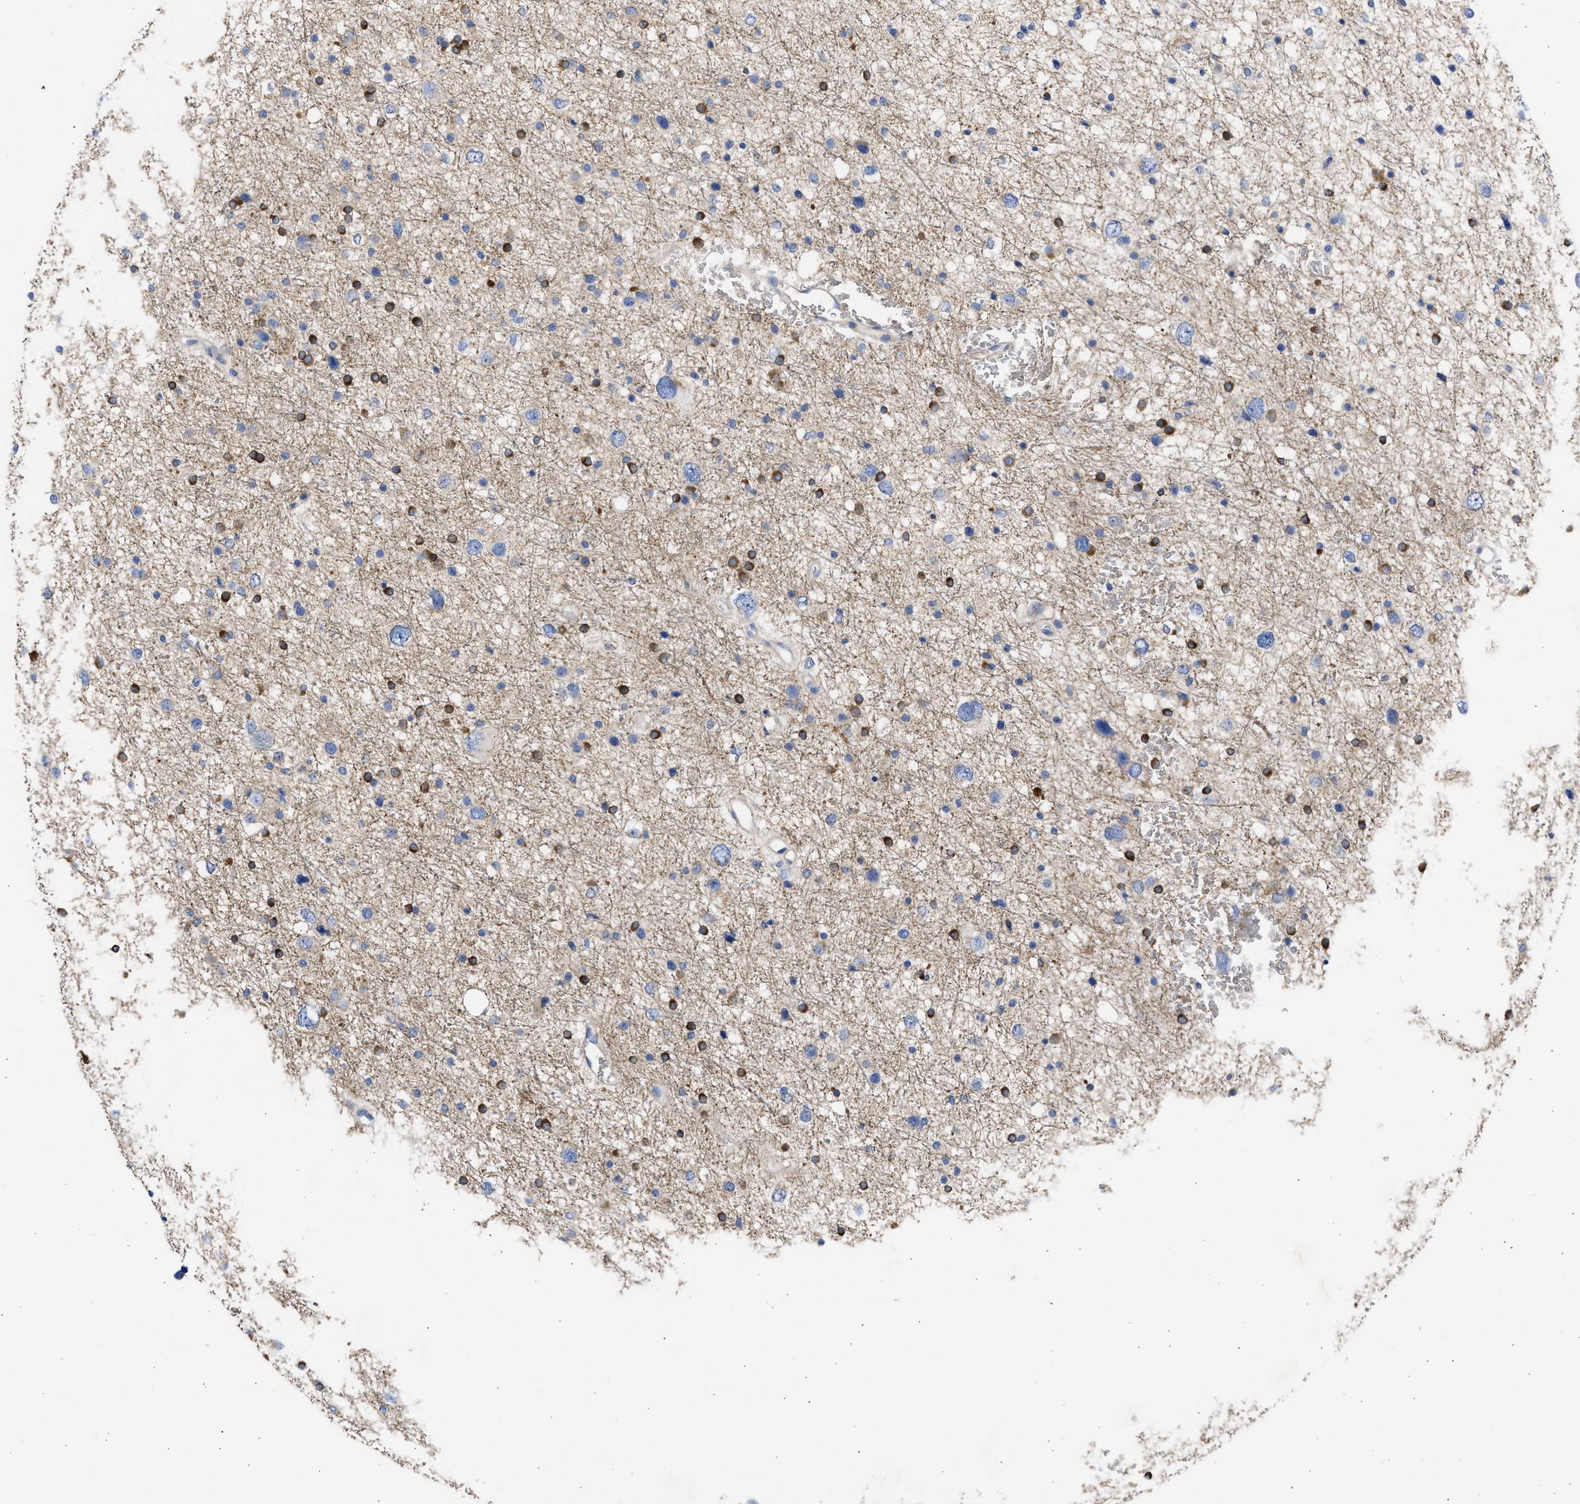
{"staining": {"intensity": "strong", "quantity": "25%-75%", "location": "cytoplasmic/membranous"}, "tissue": "glioma", "cell_type": "Tumor cells", "image_type": "cancer", "snomed": [{"axis": "morphology", "description": "Glioma, malignant, Low grade"}, {"axis": "topography", "description": "Brain"}], "caption": "Protein positivity by IHC demonstrates strong cytoplasmic/membranous expression in approximately 25%-75% of tumor cells in glioma.", "gene": "BTG3", "patient": {"sex": "female", "age": 37}}